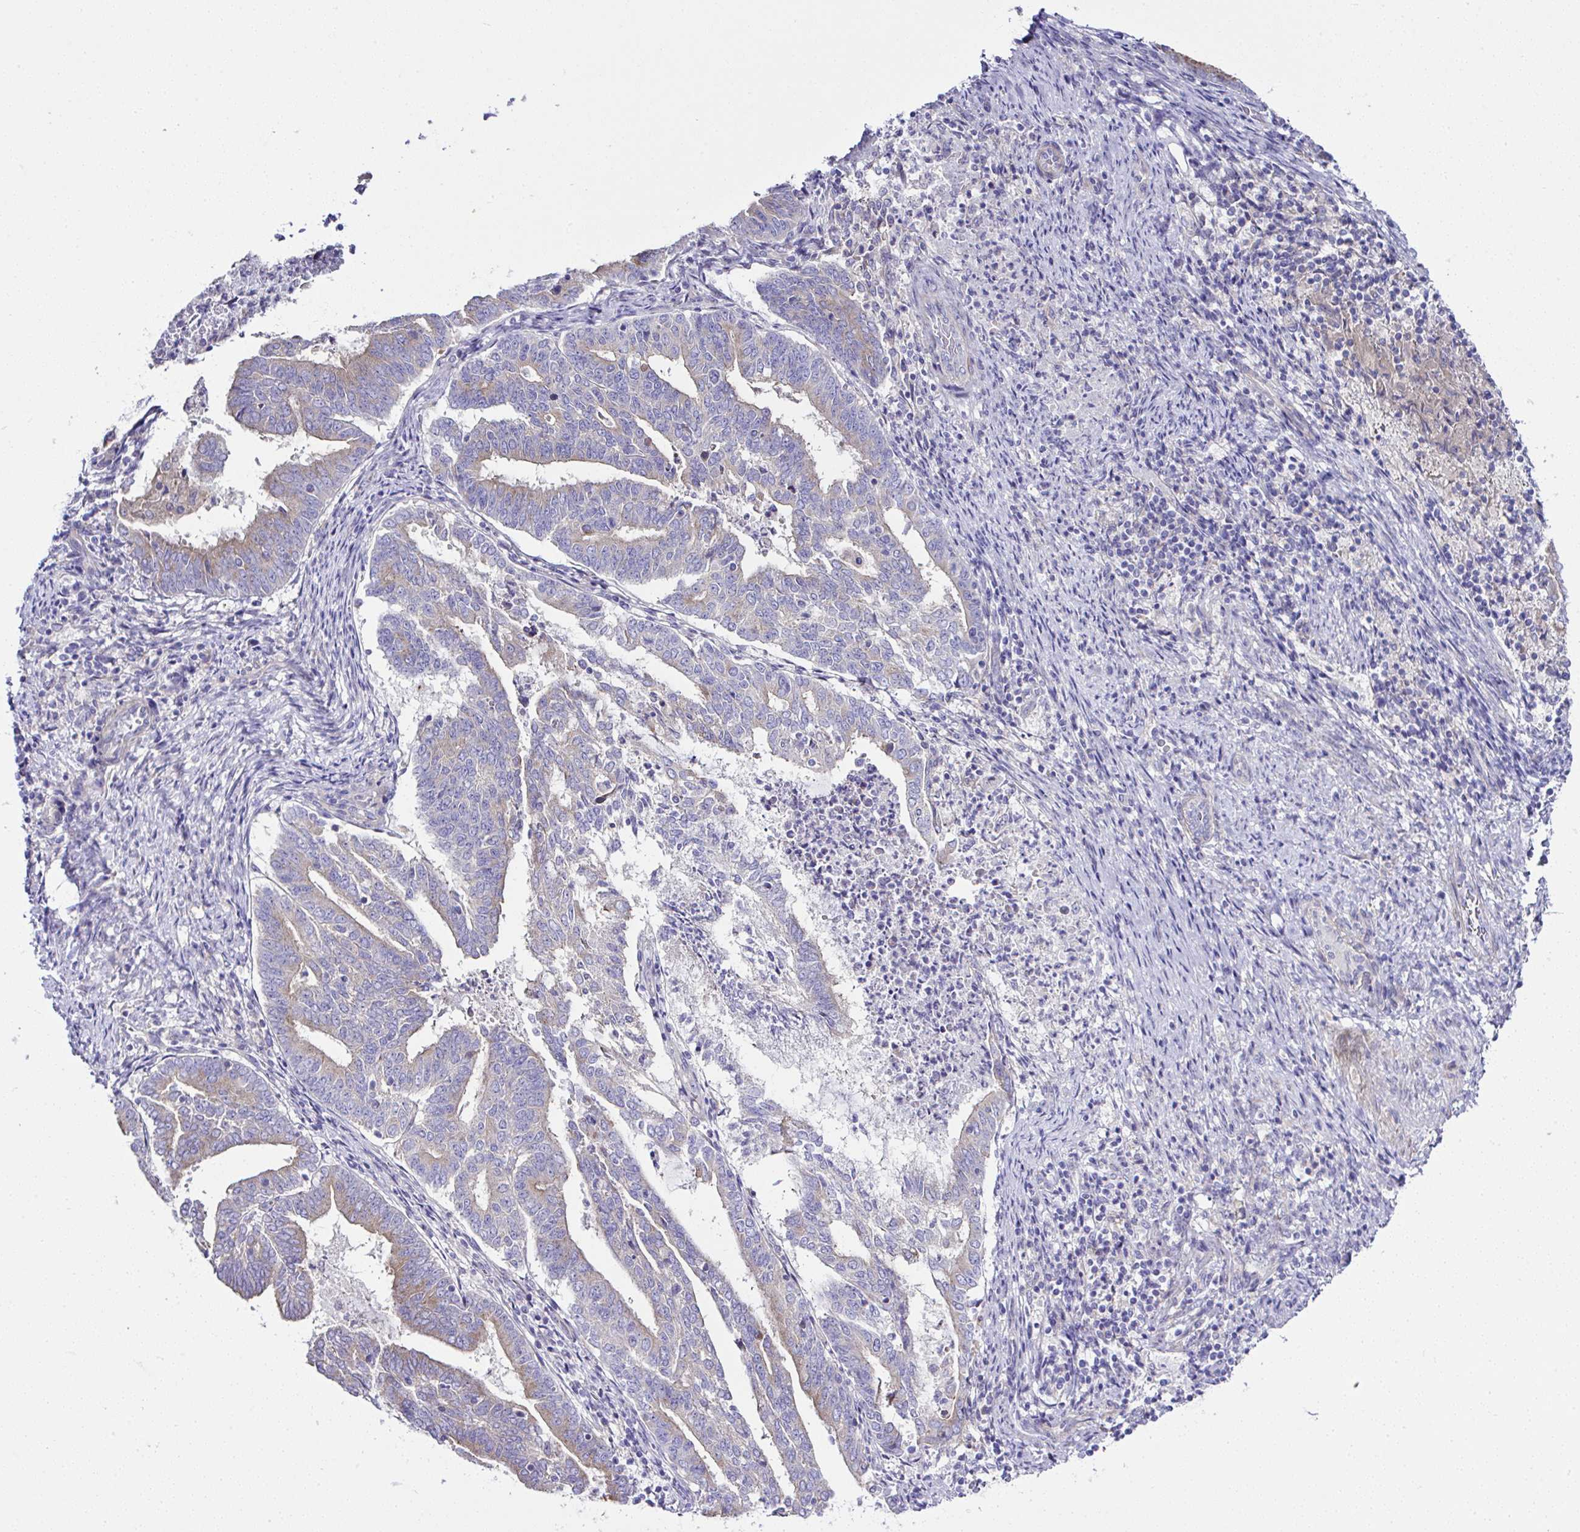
{"staining": {"intensity": "weak", "quantity": "25%-75%", "location": "cytoplasmic/membranous"}, "tissue": "endometrial cancer", "cell_type": "Tumor cells", "image_type": "cancer", "snomed": [{"axis": "morphology", "description": "Adenocarcinoma, NOS"}, {"axis": "topography", "description": "Endometrium"}], "caption": "Protein expression analysis of endometrial cancer (adenocarcinoma) demonstrates weak cytoplasmic/membranous positivity in approximately 25%-75% of tumor cells.", "gene": "OR4P4", "patient": {"sex": "female", "age": 80}}